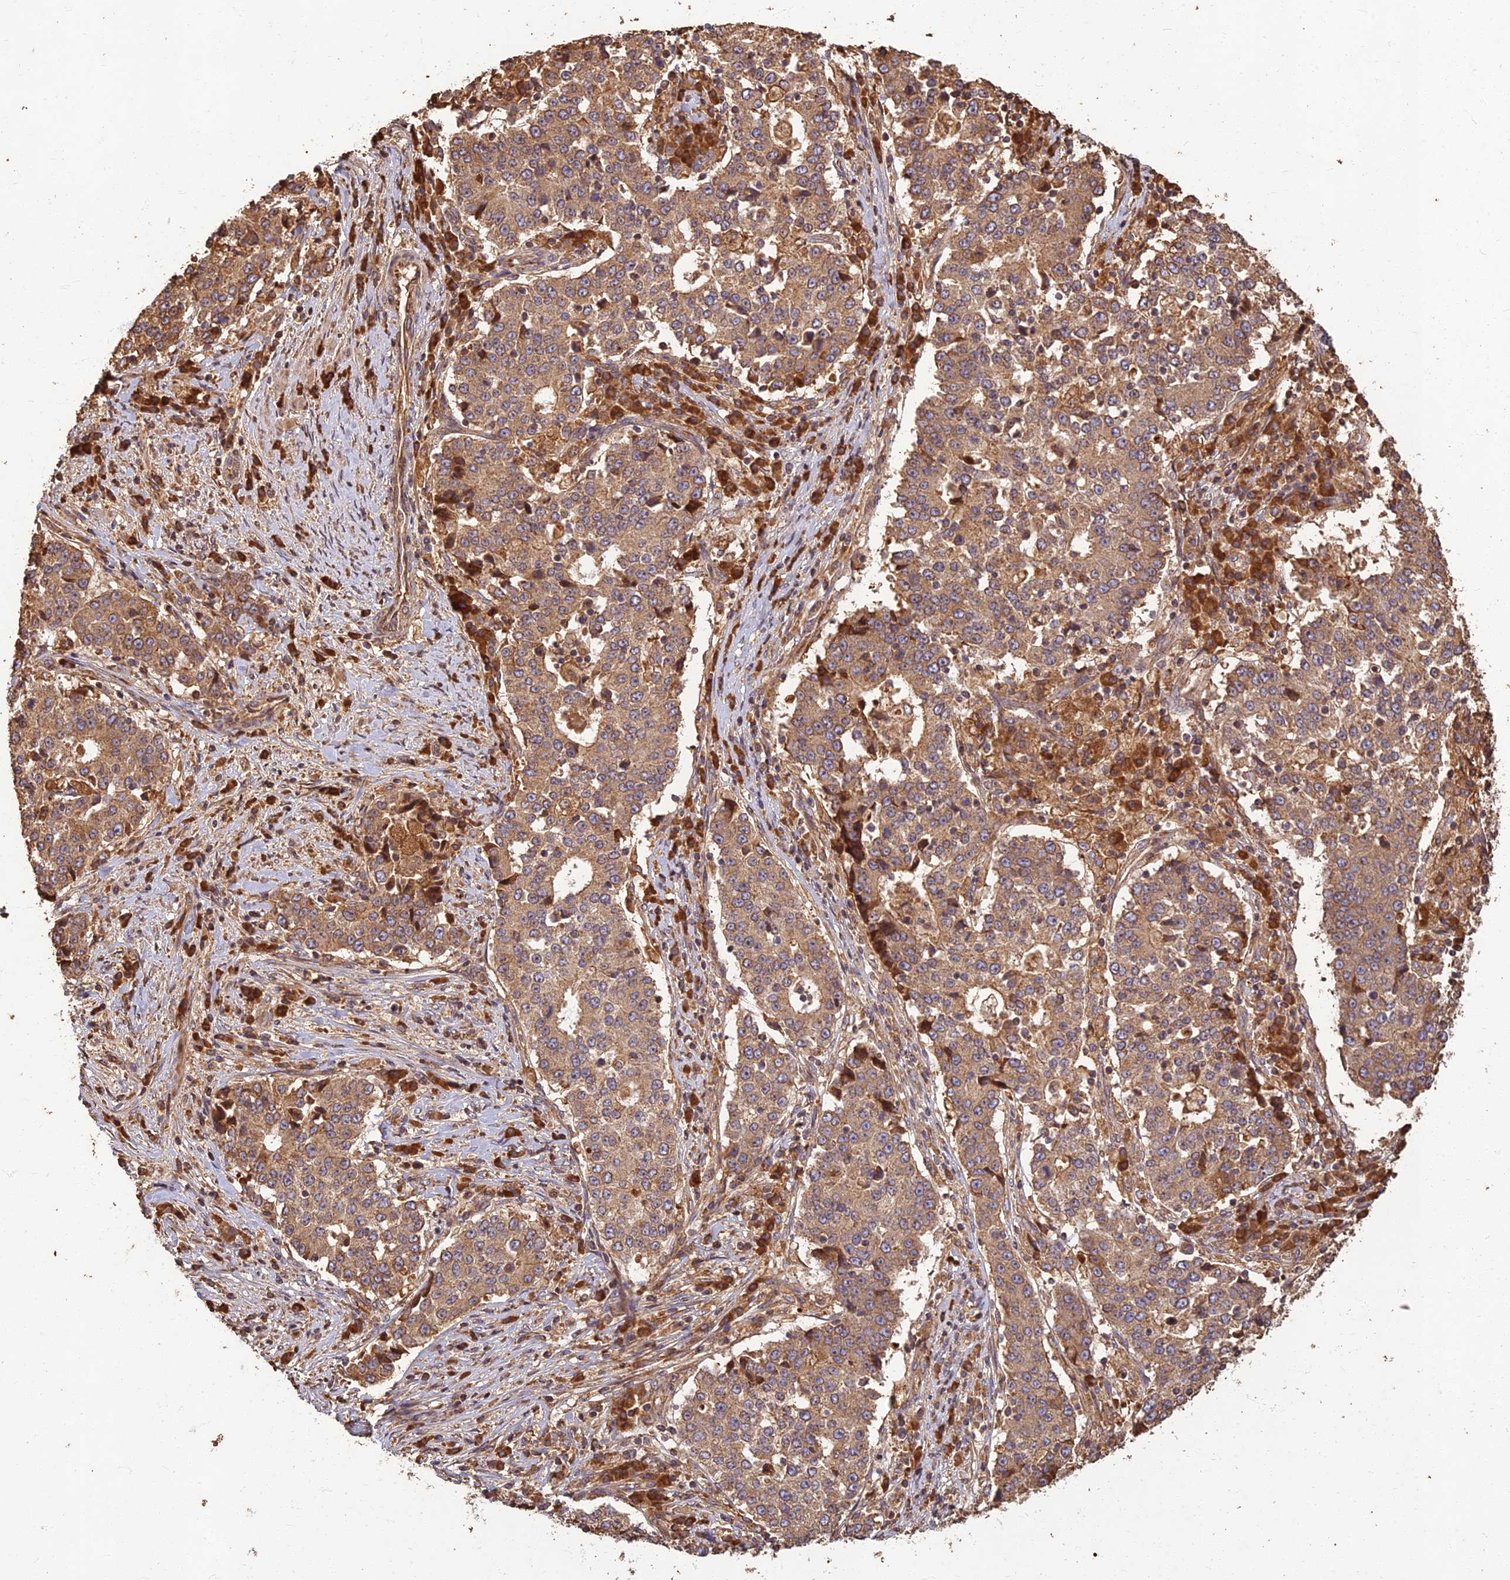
{"staining": {"intensity": "moderate", "quantity": ">75%", "location": "cytoplasmic/membranous"}, "tissue": "stomach cancer", "cell_type": "Tumor cells", "image_type": "cancer", "snomed": [{"axis": "morphology", "description": "Adenocarcinoma, NOS"}, {"axis": "topography", "description": "Stomach"}], "caption": "Immunohistochemical staining of human stomach cancer (adenocarcinoma) demonstrates moderate cytoplasmic/membranous protein positivity in about >75% of tumor cells.", "gene": "CORO1C", "patient": {"sex": "male", "age": 59}}